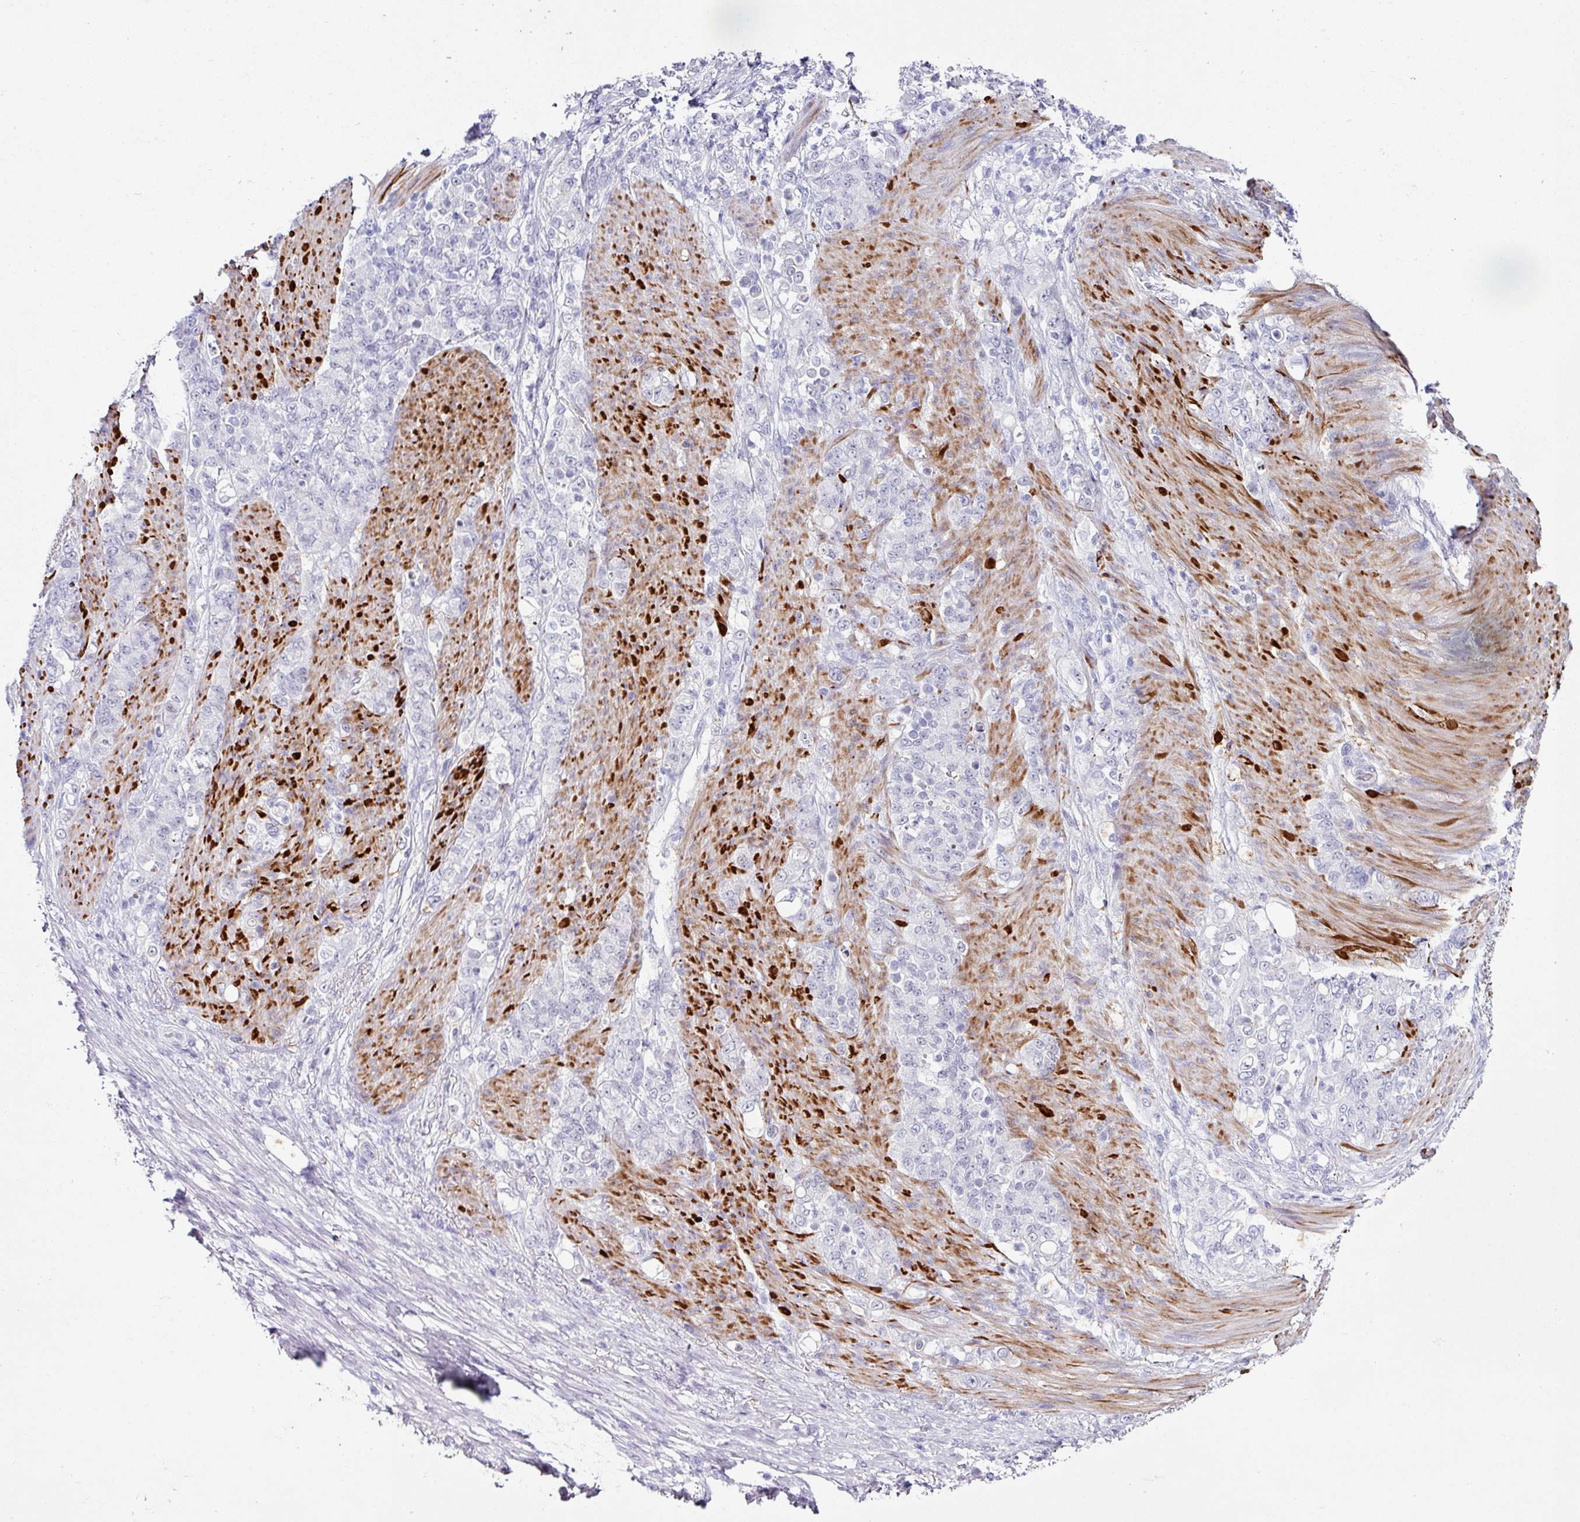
{"staining": {"intensity": "negative", "quantity": "none", "location": "none"}, "tissue": "stomach cancer", "cell_type": "Tumor cells", "image_type": "cancer", "snomed": [{"axis": "morphology", "description": "Adenocarcinoma, NOS"}, {"axis": "topography", "description": "Stomach"}], "caption": "Immunohistochemistry of human stomach cancer (adenocarcinoma) displays no positivity in tumor cells. (Stains: DAB (3,3'-diaminobenzidine) immunohistochemistry (IHC) with hematoxylin counter stain, Microscopy: brightfield microscopy at high magnification).", "gene": "TRA2A", "patient": {"sex": "female", "age": 79}}